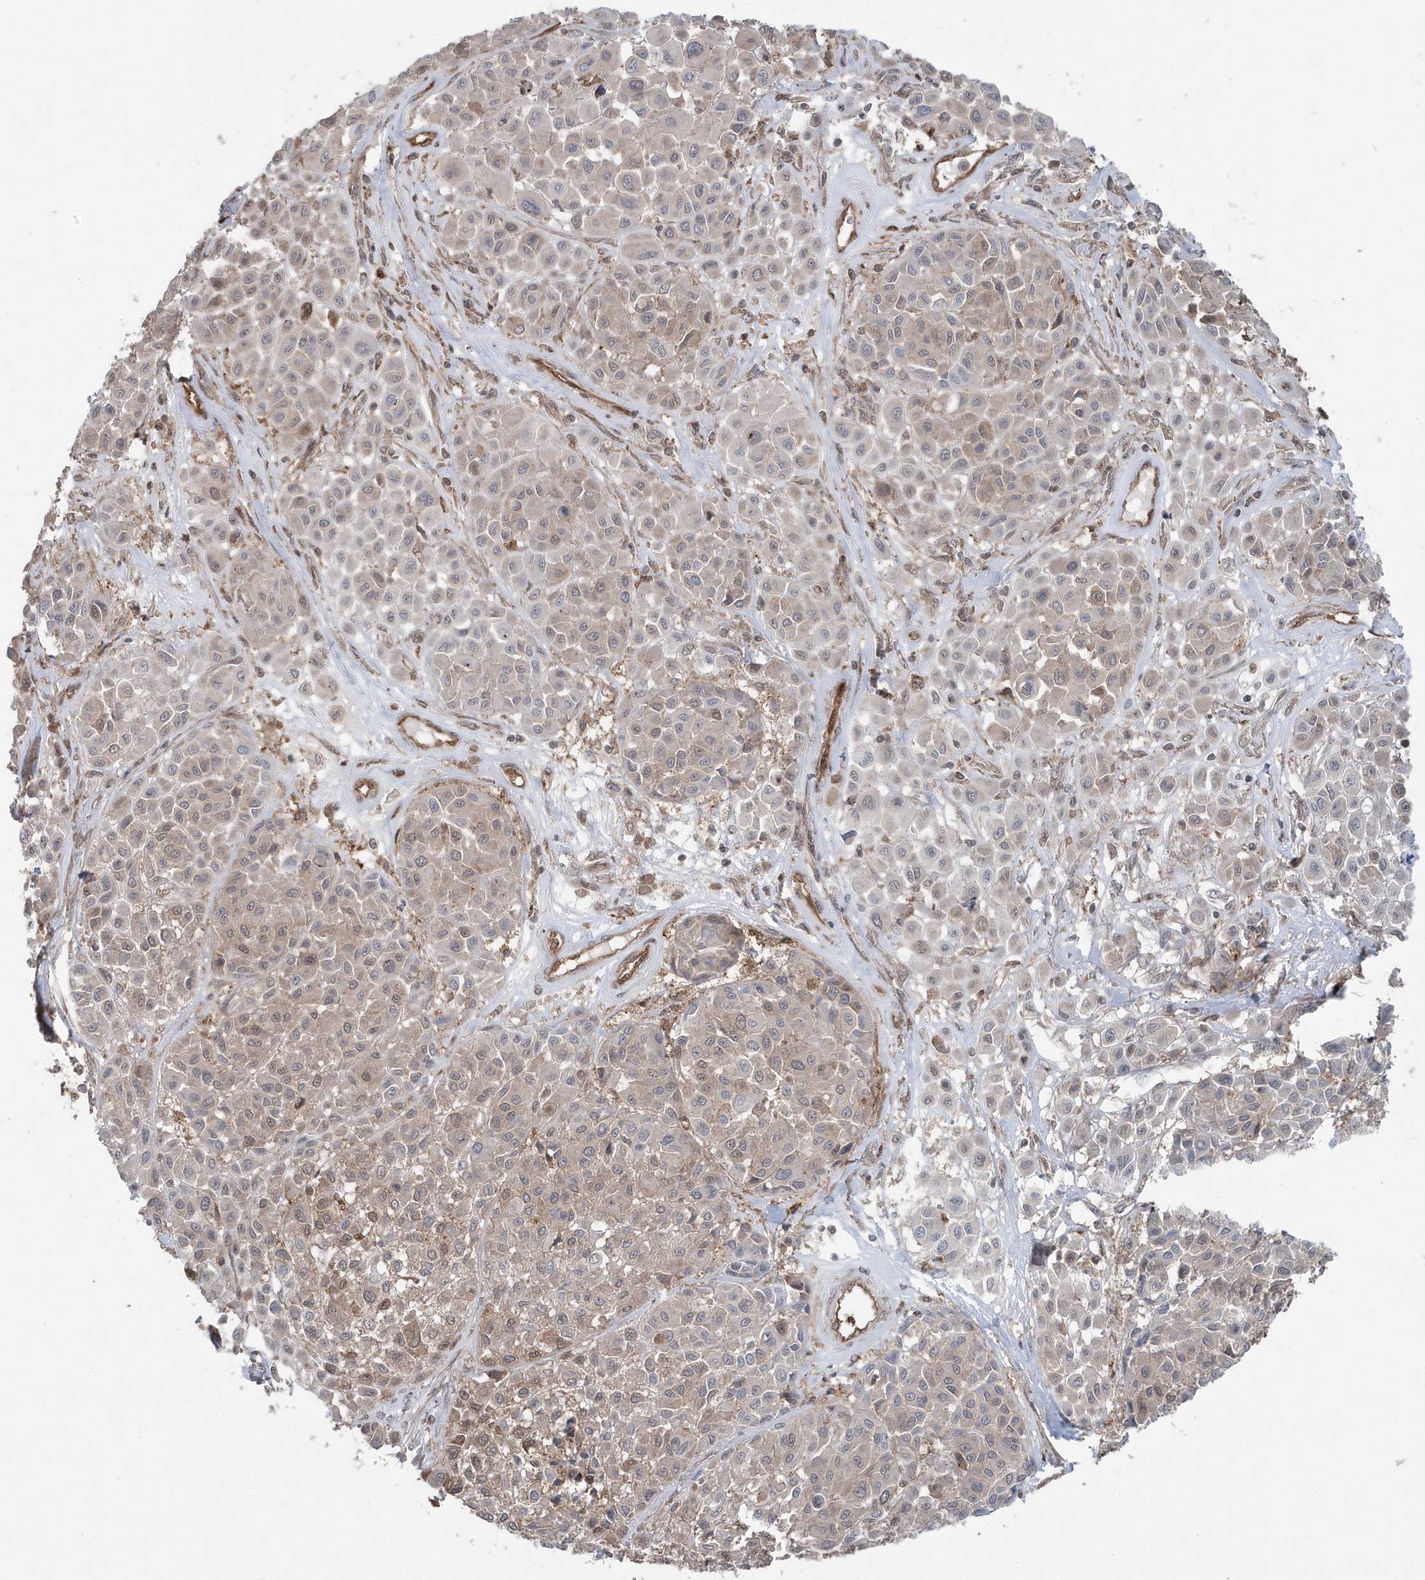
{"staining": {"intensity": "weak", "quantity": "<25%", "location": "cytoplasmic/membranous"}, "tissue": "melanoma", "cell_type": "Tumor cells", "image_type": "cancer", "snomed": [{"axis": "morphology", "description": "Malignant melanoma, Metastatic site"}, {"axis": "topography", "description": "Soft tissue"}], "caption": "This histopathology image is of malignant melanoma (metastatic site) stained with immunohistochemistry (IHC) to label a protein in brown with the nuclei are counter-stained blue. There is no staining in tumor cells.", "gene": "MAPK1IP1L", "patient": {"sex": "male", "age": 41}}